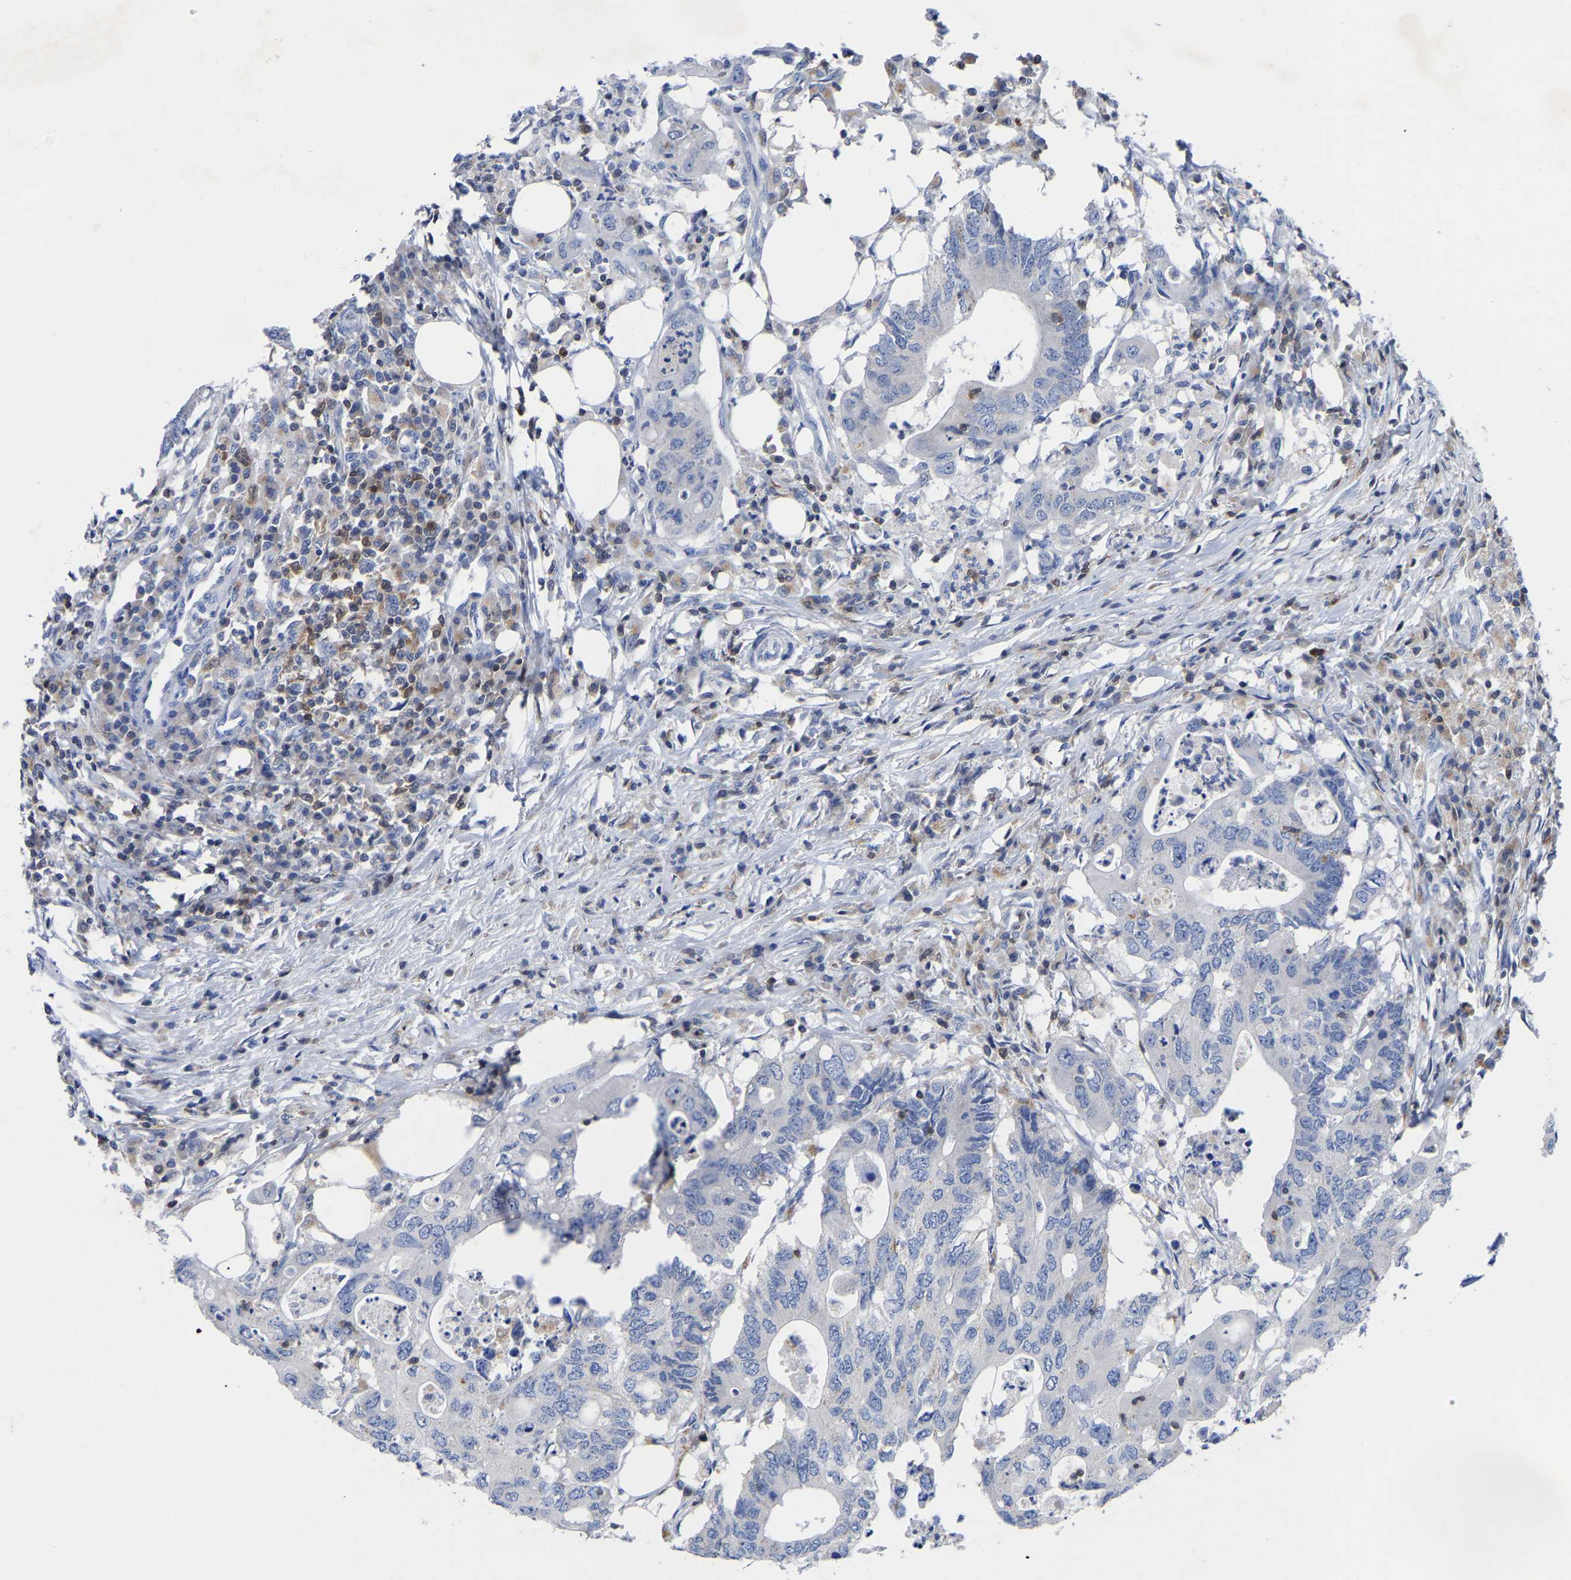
{"staining": {"intensity": "negative", "quantity": "none", "location": "none"}, "tissue": "colorectal cancer", "cell_type": "Tumor cells", "image_type": "cancer", "snomed": [{"axis": "morphology", "description": "Adenocarcinoma, NOS"}, {"axis": "topography", "description": "Colon"}], "caption": "High power microscopy image of an IHC photomicrograph of colorectal cancer, revealing no significant expression in tumor cells. (Stains: DAB (3,3'-diaminobenzidine) immunohistochemistry with hematoxylin counter stain, Microscopy: brightfield microscopy at high magnification).", "gene": "PTPN7", "patient": {"sex": "male", "age": 71}}